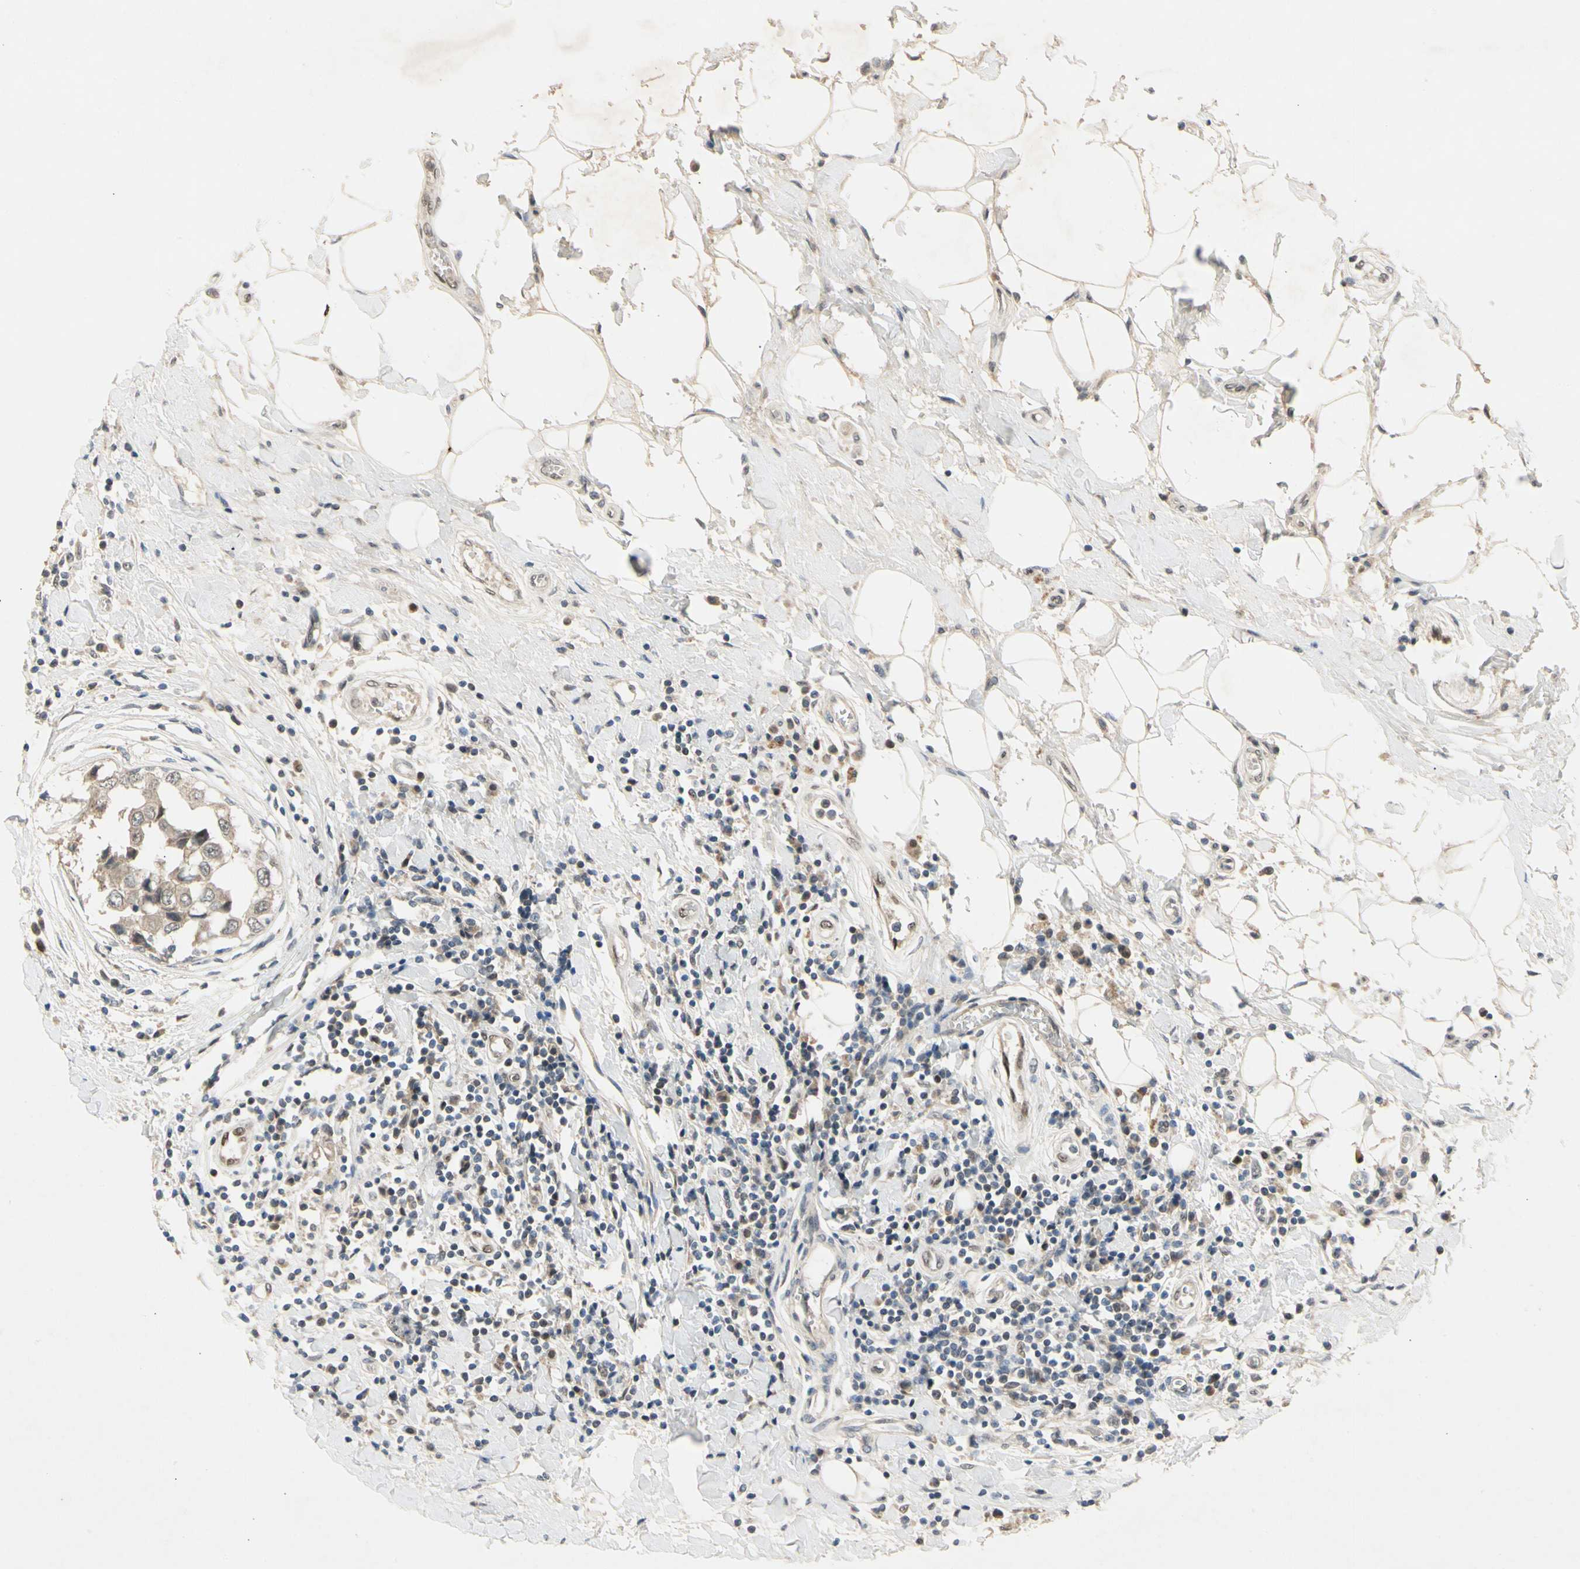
{"staining": {"intensity": "weak", "quantity": ">75%", "location": "cytoplasmic/membranous"}, "tissue": "breast cancer", "cell_type": "Tumor cells", "image_type": "cancer", "snomed": [{"axis": "morphology", "description": "Duct carcinoma"}, {"axis": "topography", "description": "Breast"}], "caption": "The histopathology image exhibits immunohistochemical staining of breast cancer. There is weak cytoplasmic/membranous positivity is present in about >75% of tumor cells.", "gene": "RIOX2", "patient": {"sex": "female", "age": 27}}